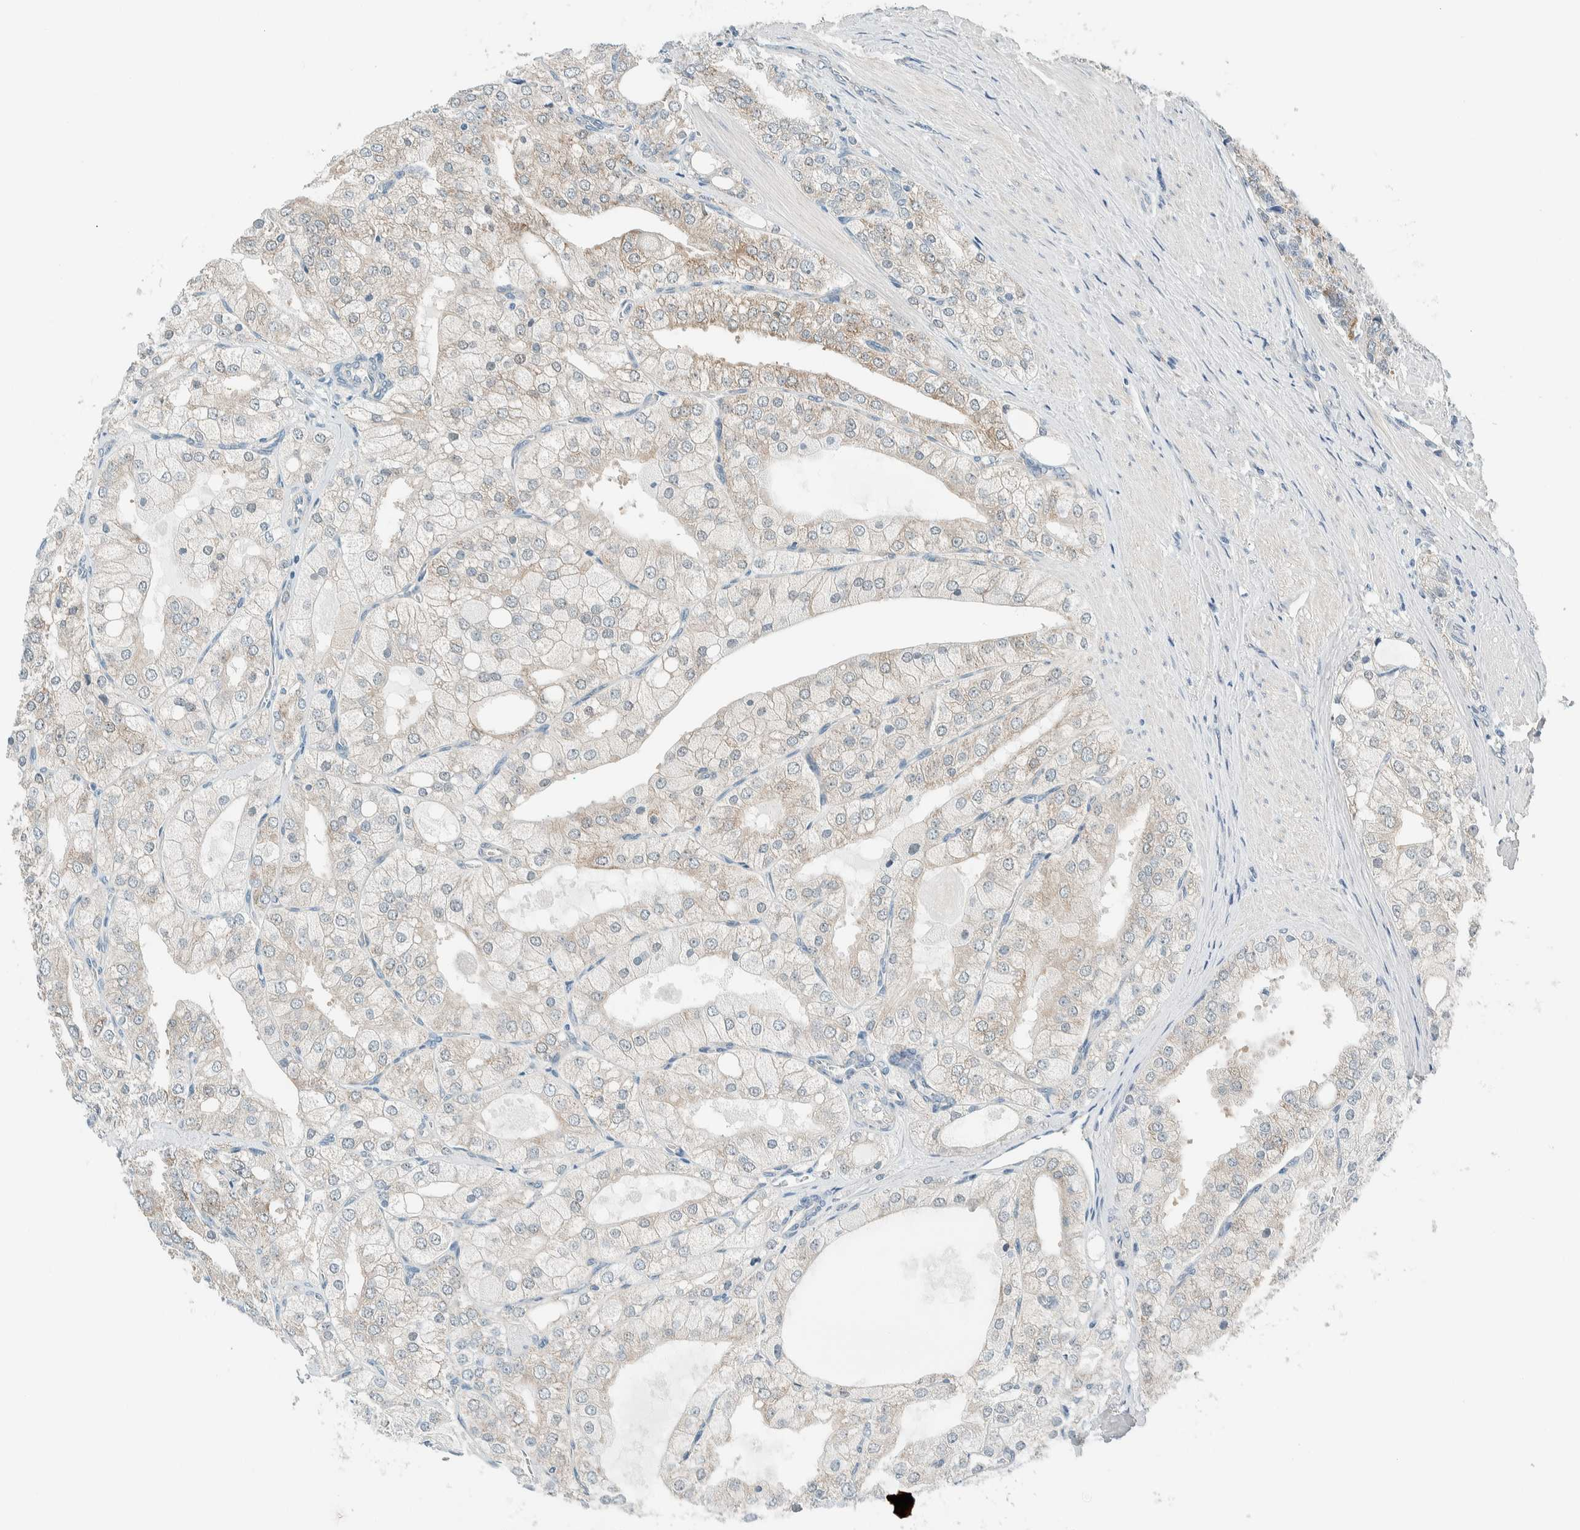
{"staining": {"intensity": "weak", "quantity": "25%-75%", "location": "cytoplasmic/membranous"}, "tissue": "prostate cancer", "cell_type": "Tumor cells", "image_type": "cancer", "snomed": [{"axis": "morphology", "description": "Adenocarcinoma, High grade"}, {"axis": "topography", "description": "Prostate"}], "caption": "Weak cytoplasmic/membranous staining is seen in about 25%-75% of tumor cells in prostate cancer (adenocarcinoma (high-grade)). (DAB IHC with brightfield microscopy, high magnification).", "gene": "ALDH7A1", "patient": {"sex": "male", "age": 50}}